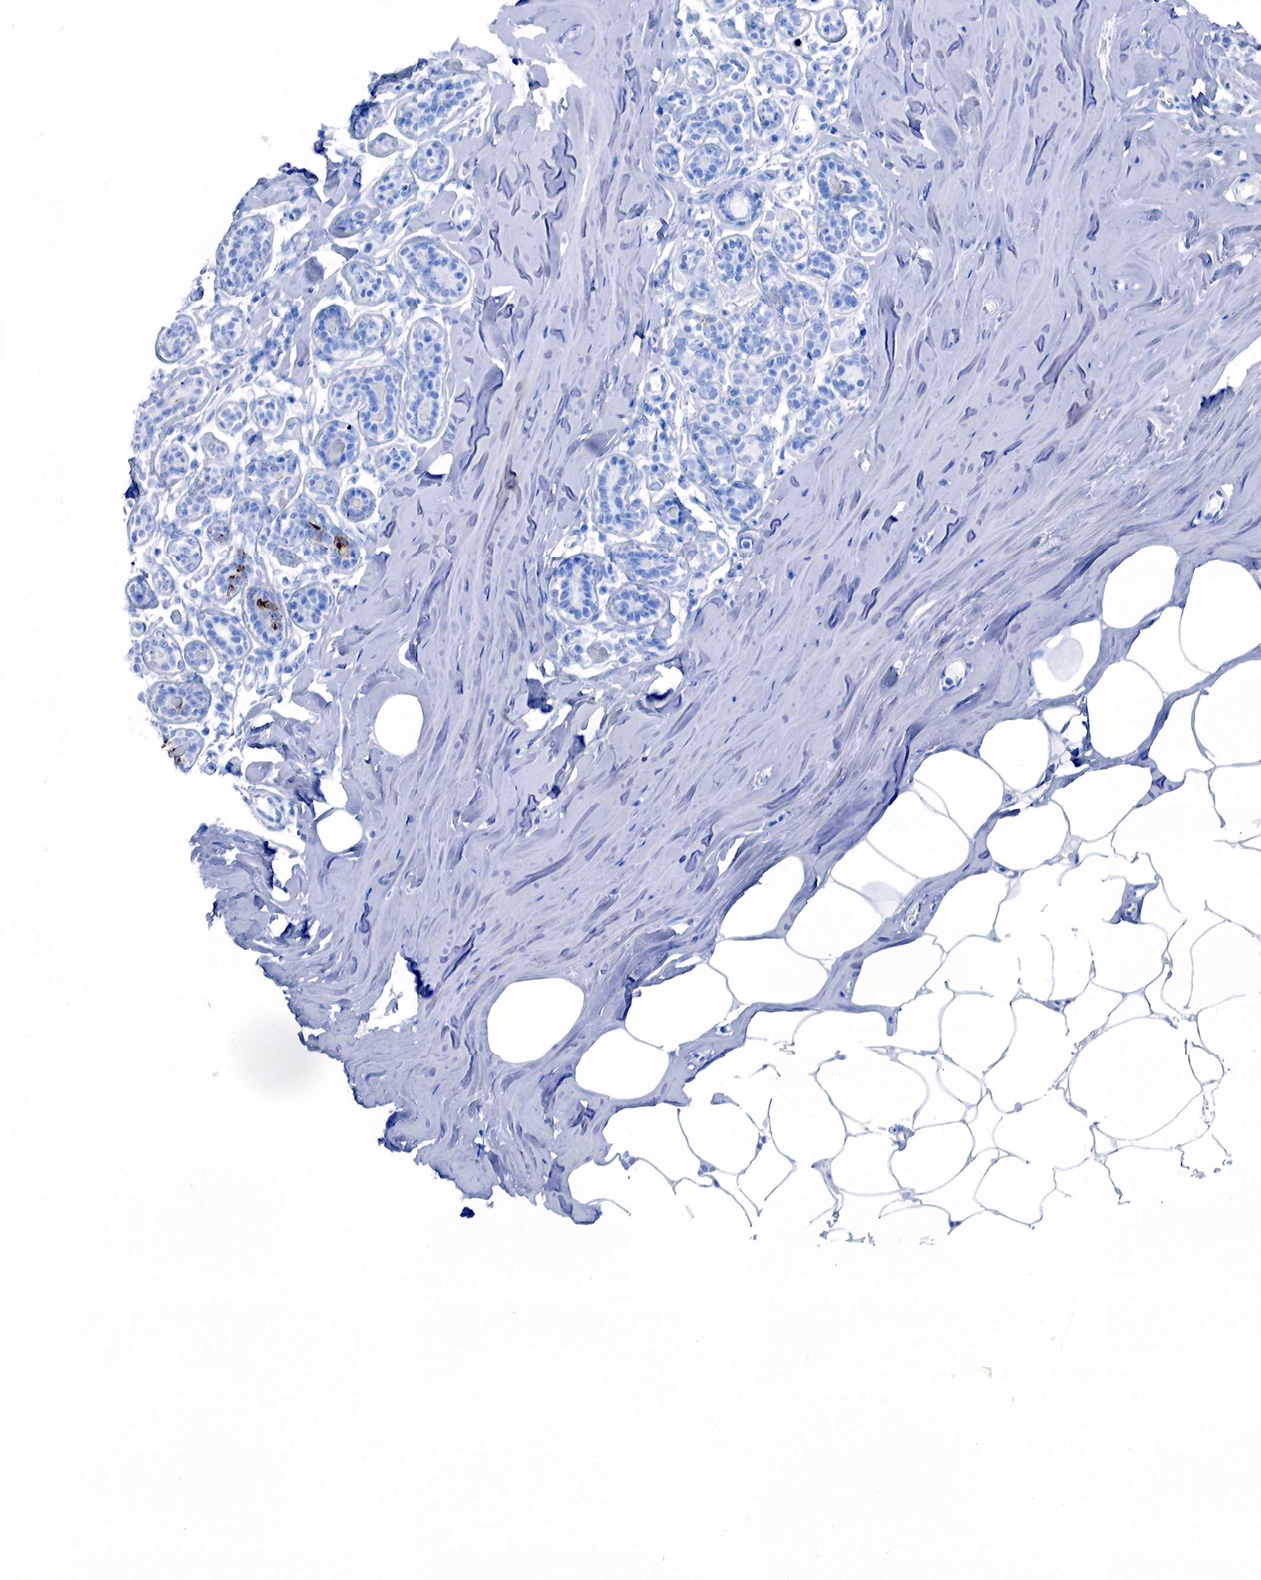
{"staining": {"intensity": "negative", "quantity": "none", "location": "none"}, "tissue": "breast", "cell_type": "Adipocytes", "image_type": "normal", "snomed": [{"axis": "morphology", "description": "Normal tissue, NOS"}, {"axis": "topography", "description": "Breast"}], "caption": "DAB (3,3'-diaminobenzidine) immunohistochemical staining of benign human breast demonstrates no significant staining in adipocytes.", "gene": "FUT4", "patient": {"sex": "female", "age": 45}}